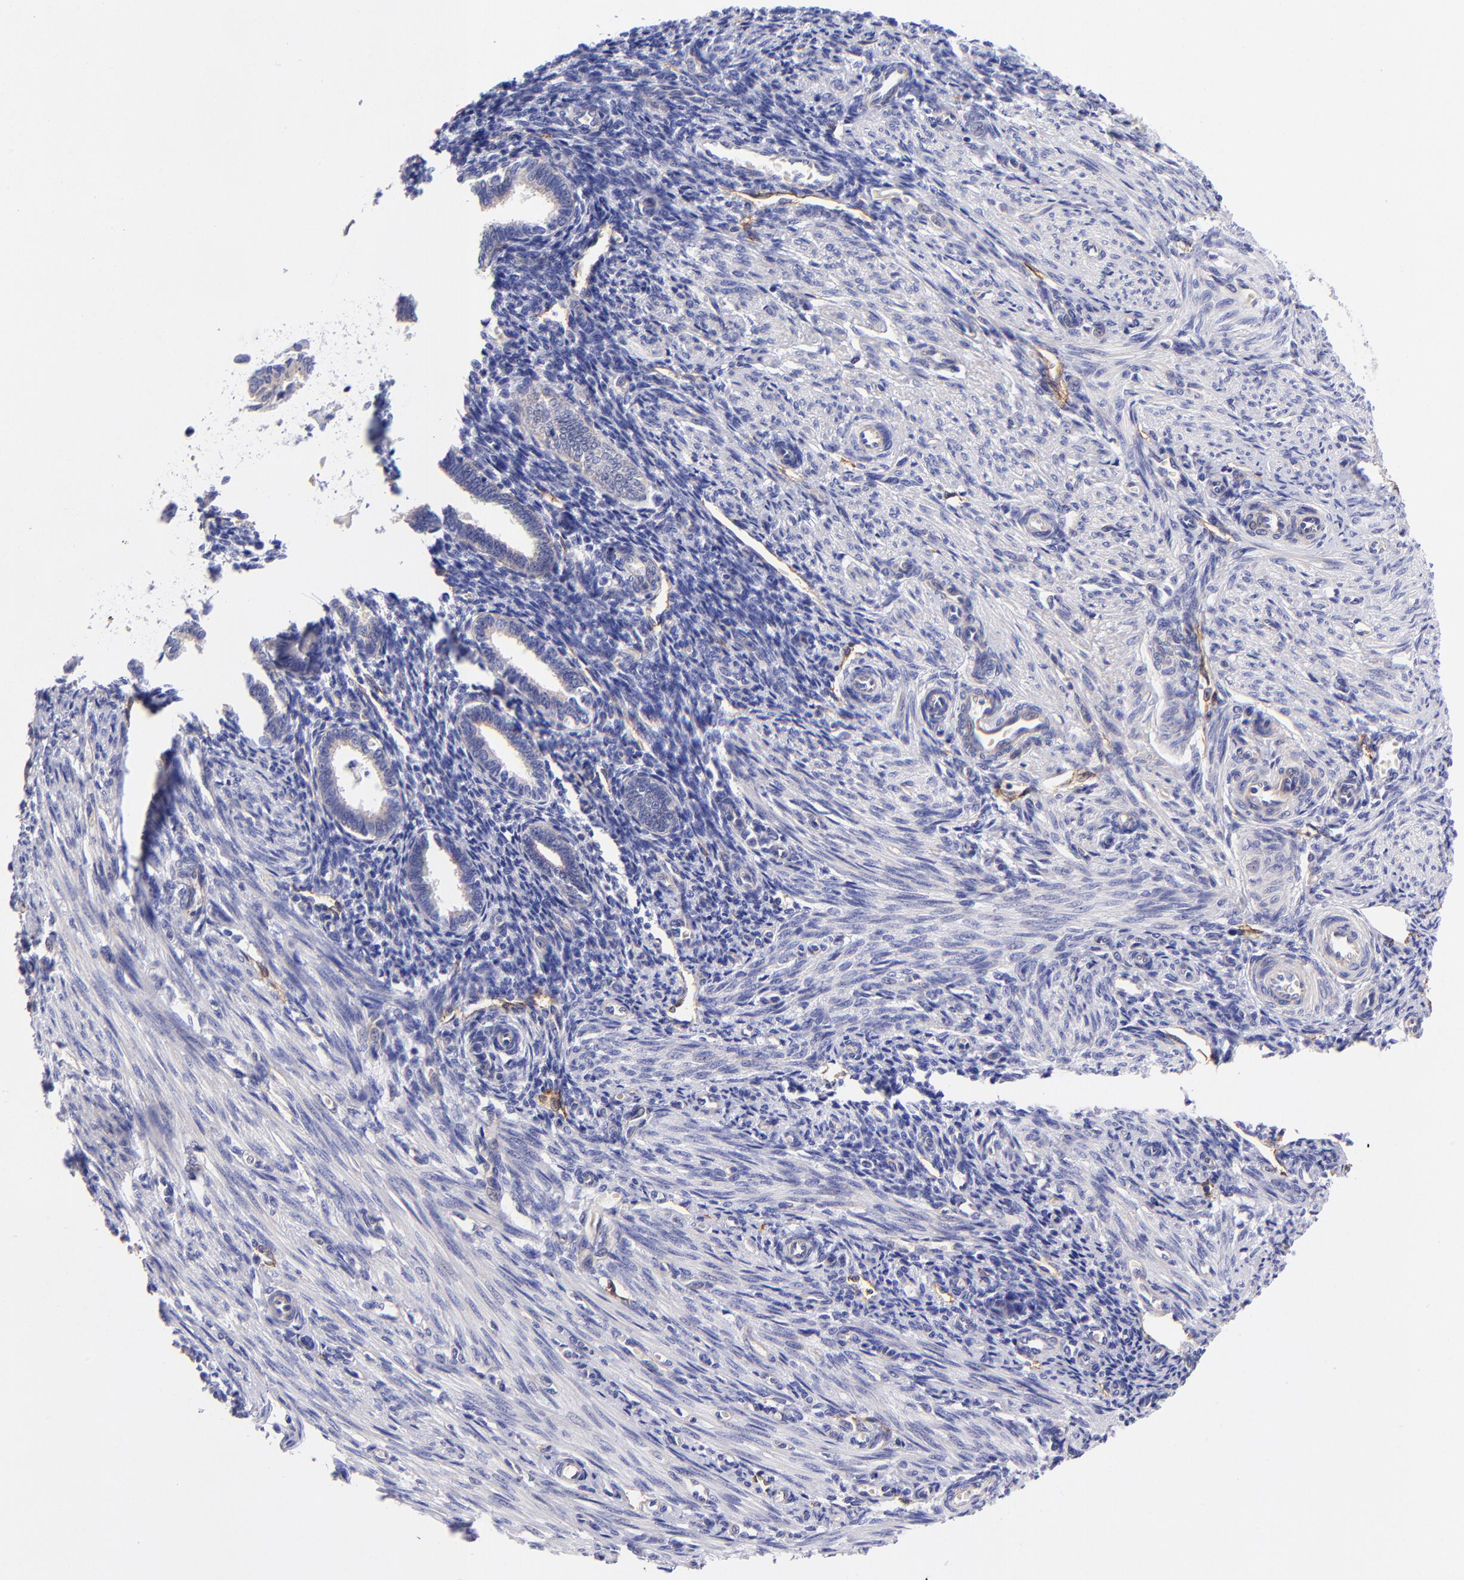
{"staining": {"intensity": "negative", "quantity": "none", "location": "none"}, "tissue": "endometrium", "cell_type": "Cells in endometrial stroma", "image_type": "normal", "snomed": [{"axis": "morphology", "description": "Normal tissue, NOS"}, {"axis": "topography", "description": "Endometrium"}], "caption": "An image of human endometrium is negative for staining in cells in endometrial stroma.", "gene": "PPFIBP1", "patient": {"sex": "female", "age": 27}}